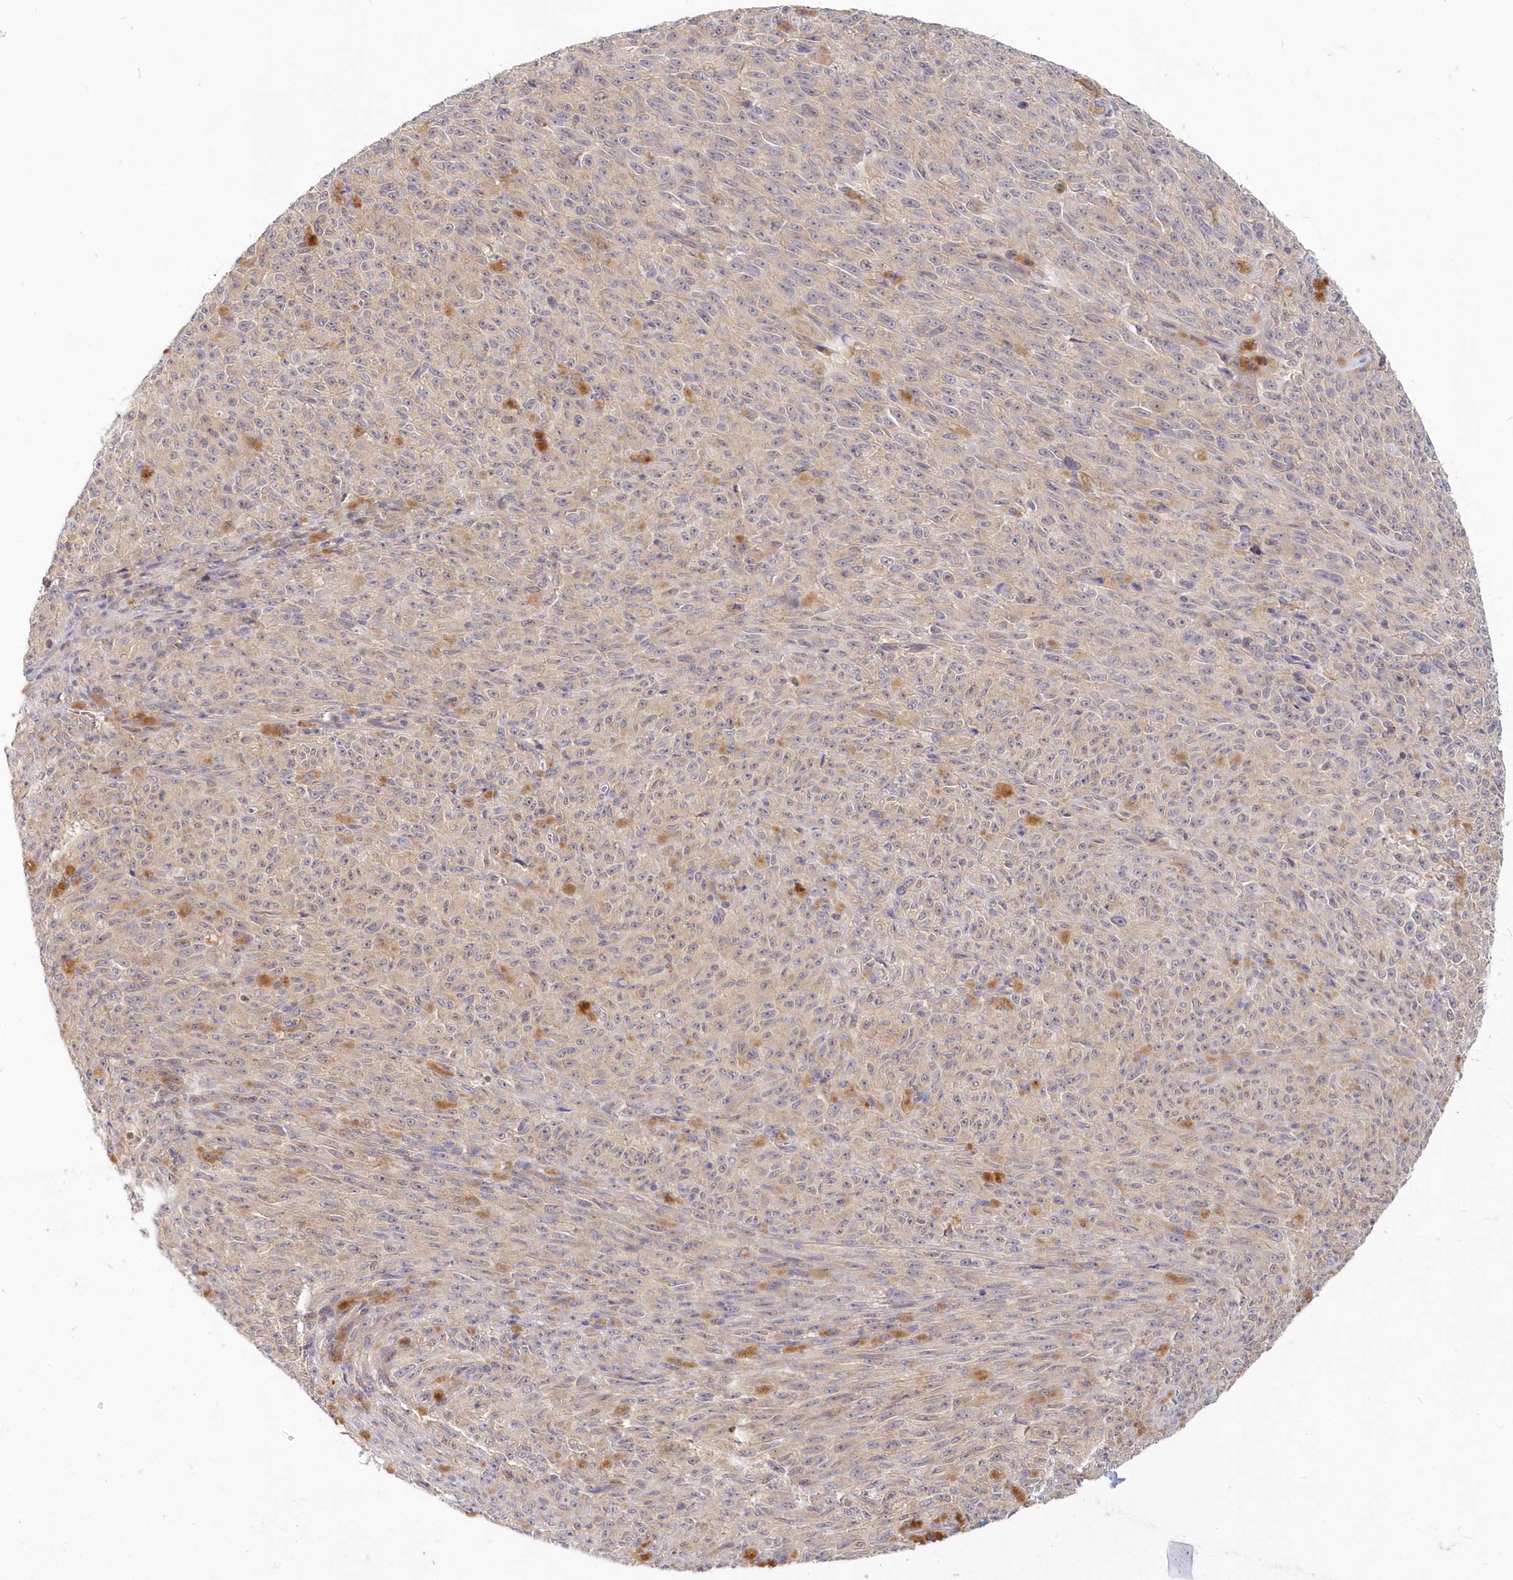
{"staining": {"intensity": "negative", "quantity": "none", "location": "none"}, "tissue": "melanoma", "cell_type": "Tumor cells", "image_type": "cancer", "snomed": [{"axis": "morphology", "description": "Malignant melanoma, NOS"}, {"axis": "topography", "description": "Skin"}], "caption": "DAB immunohistochemical staining of malignant melanoma reveals no significant staining in tumor cells.", "gene": "KATNA1", "patient": {"sex": "female", "age": 82}}